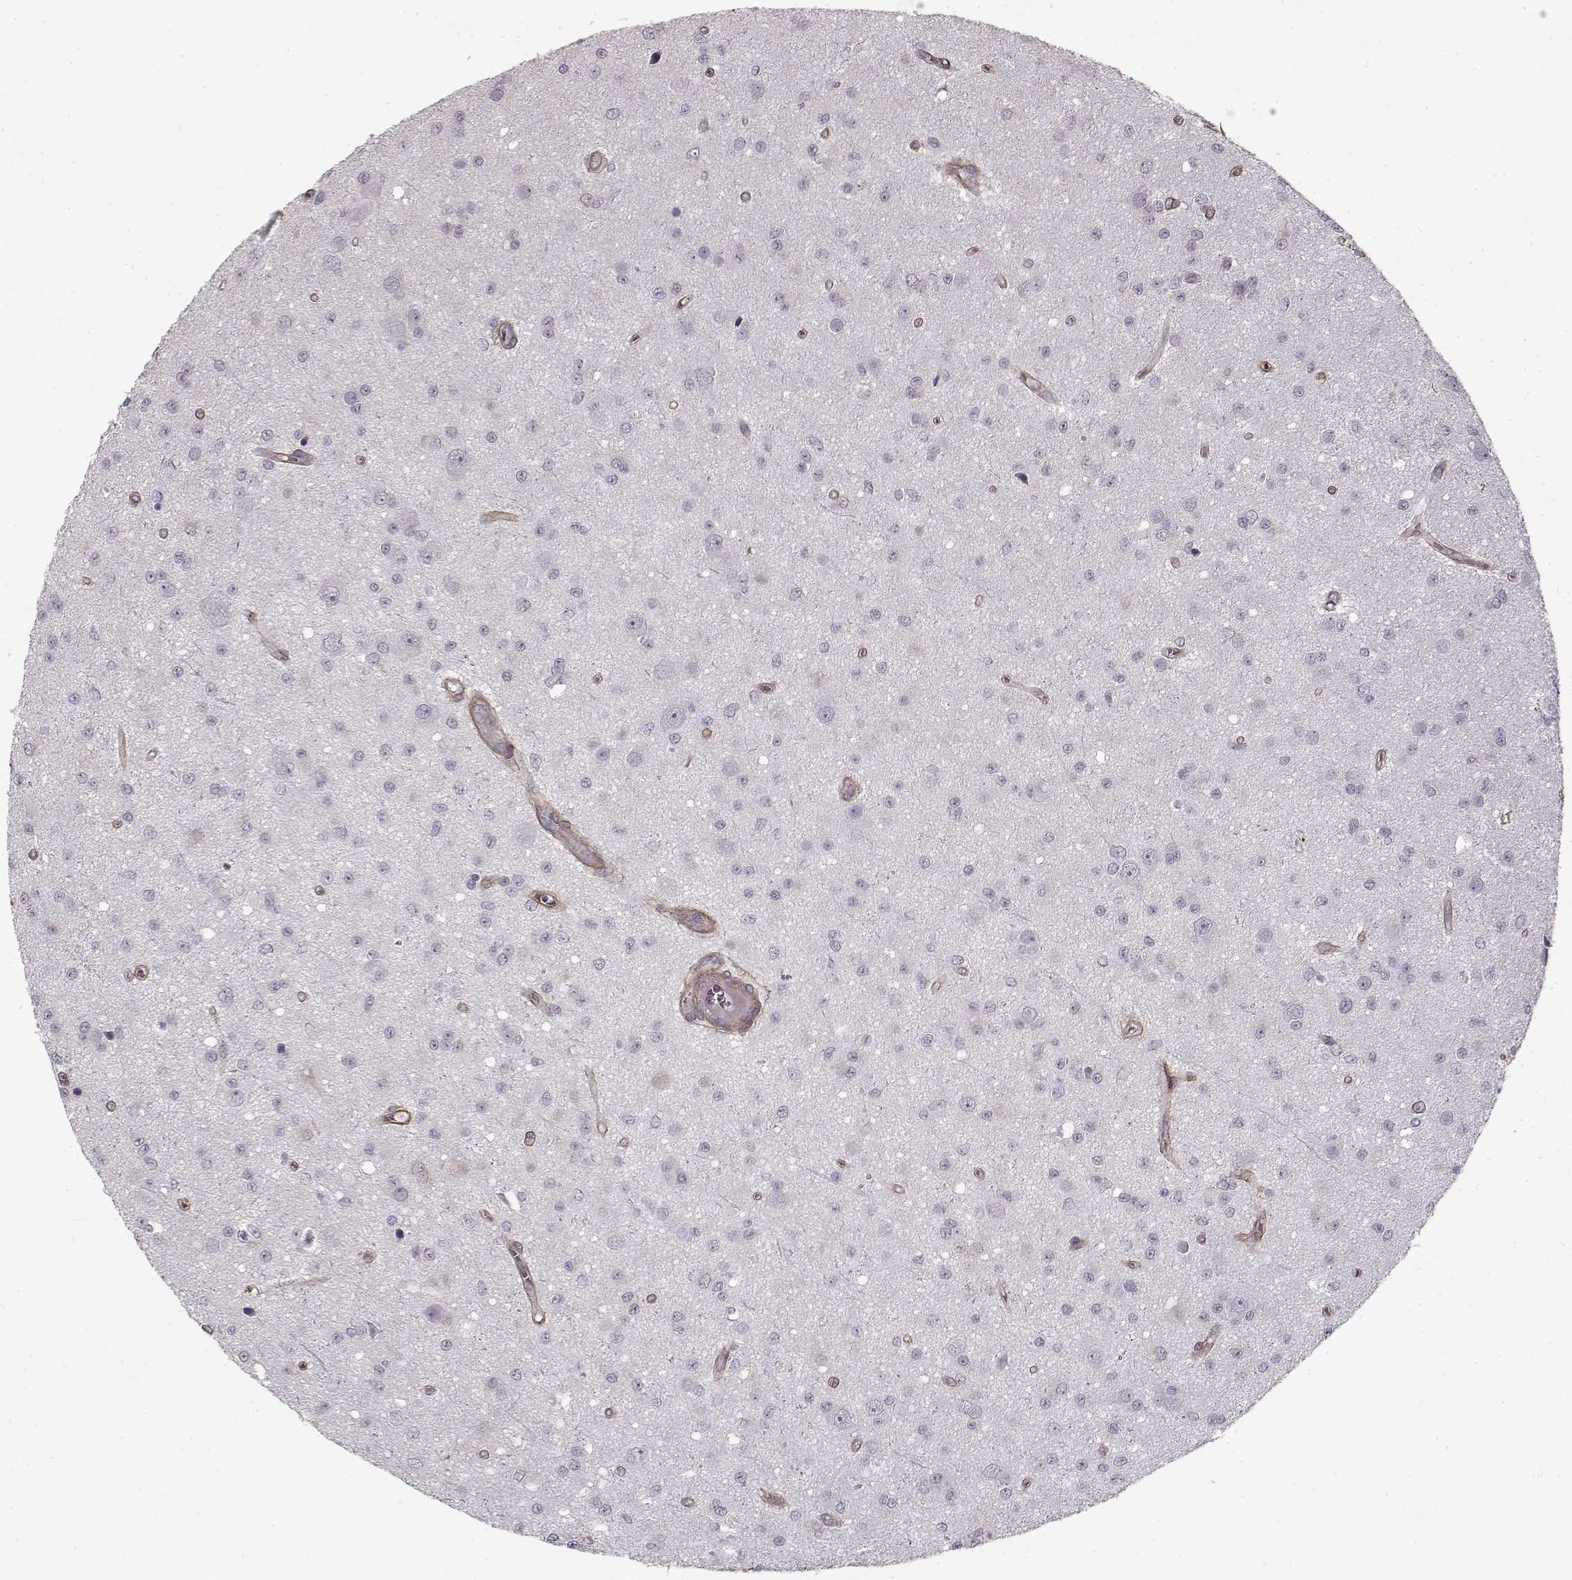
{"staining": {"intensity": "negative", "quantity": "none", "location": "none"}, "tissue": "glioma", "cell_type": "Tumor cells", "image_type": "cancer", "snomed": [{"axis": "morphology", "description": "Glioma, malignant, Low grade"}, {"axis": "topography", "description": "Brain"}], "caption": "Immunohistochemistry (IHC) micrograph of low-grade glioma (malignant) stained for a protein (brown), which displays no positivity in tumor cells. (DAB (3,3'-diaminobenzidine) immunohistochemistry with hematoxylin counter stain).", "gene": "LAMB2", "patient": {"sex": "female", "age": 45}}